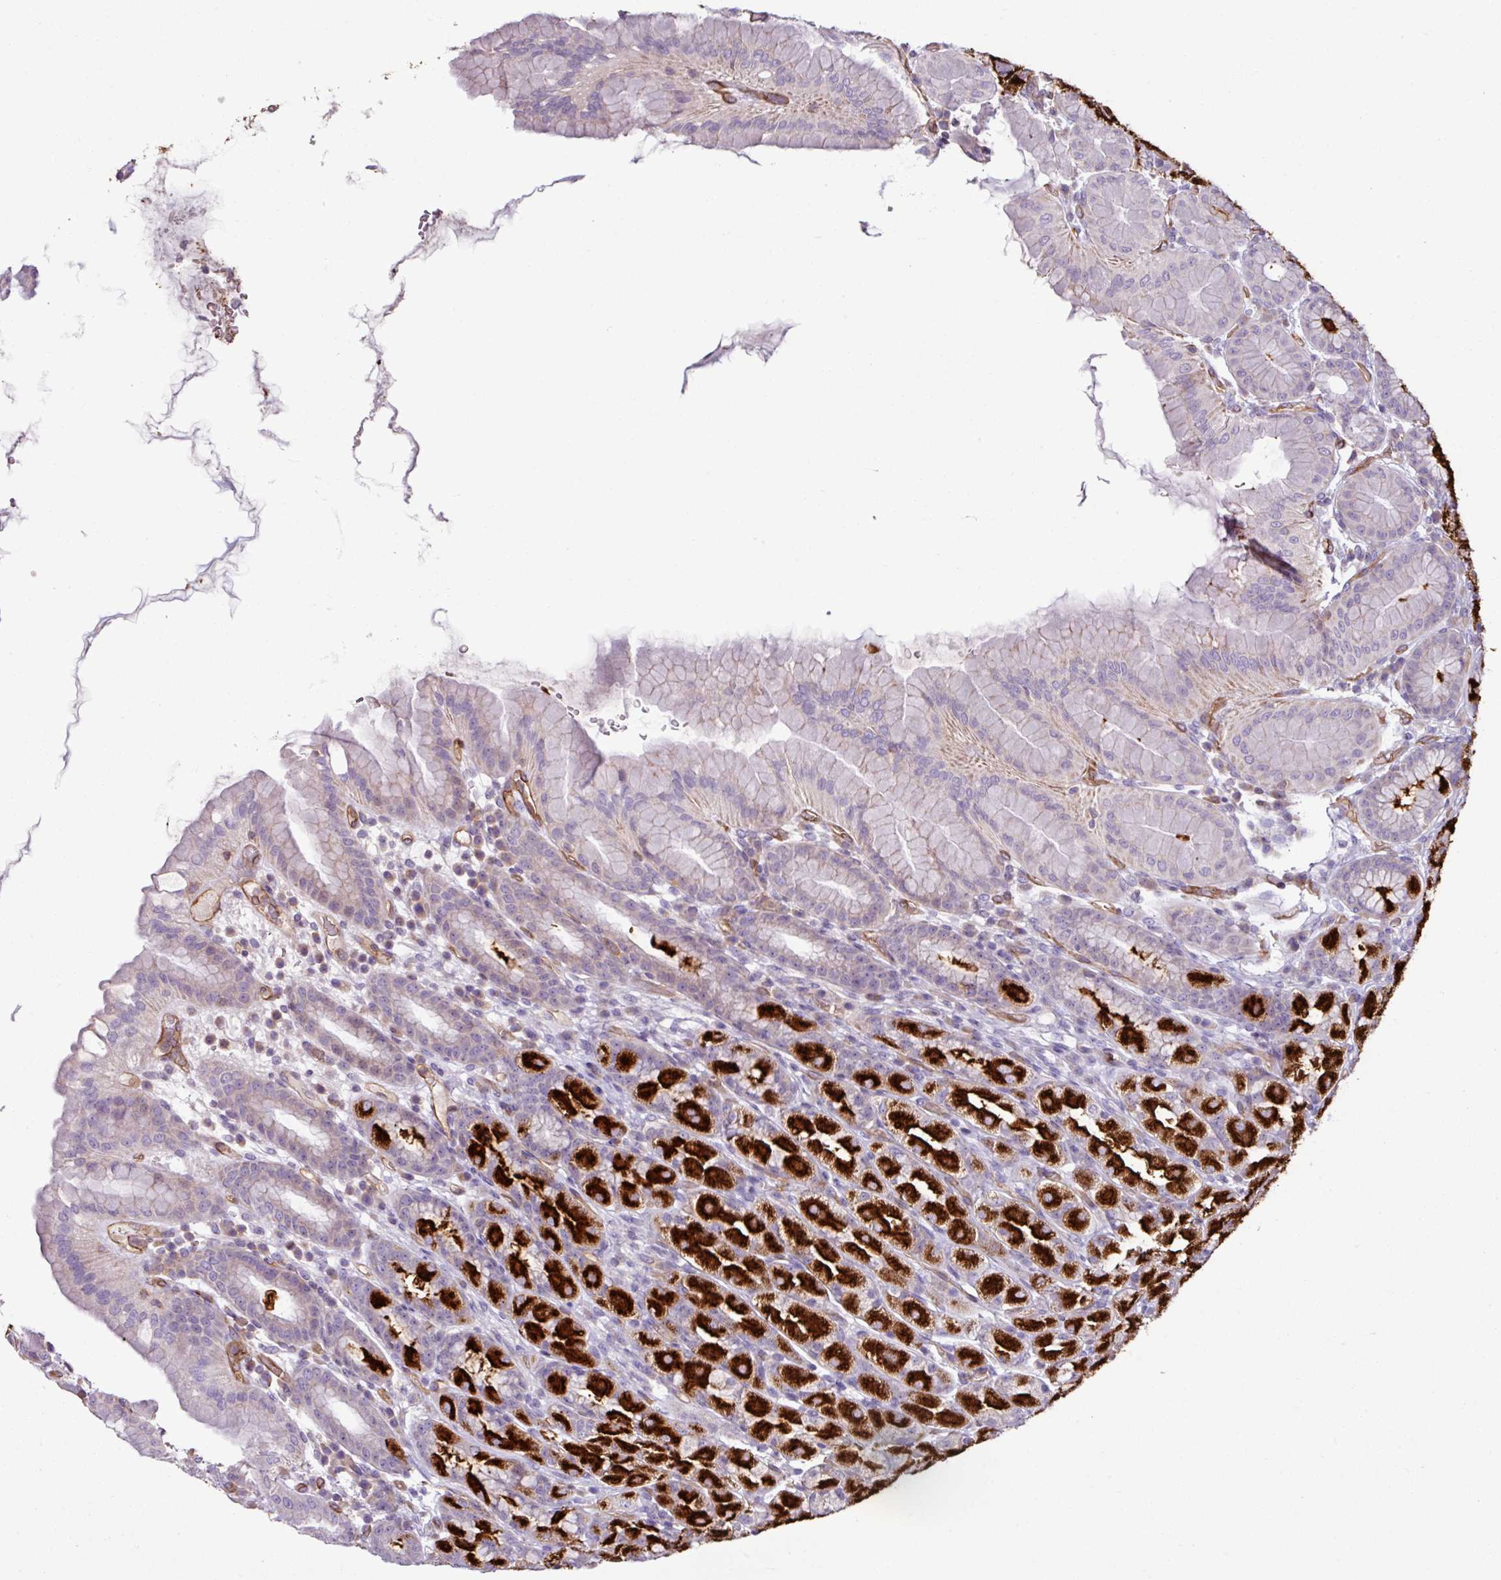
{"staining": {"intensity": "strong", "quantity": "25%-75%", "location": "cytoplasmic/membranous"}, "tissue": "stomach", "cell_type": "Glandular cells", "image_type": "normal", "snomed": [{"axis": "morphology", "description": "Normal tissue, NOS"}, {"axis": "topography", "description": "Stomach, upper"}, {"axis": "topography", "description": "Stomach"}], "caption": "This photomicrograph reveals immunohistochemistry (IHC) staining of unremarkable stomach, with high strong cytoplasmic/membranous positivity in about 25%-75% of glandular cells.", "gene": "ZNF106", "patient": {"sex": "male", "age": 68}}